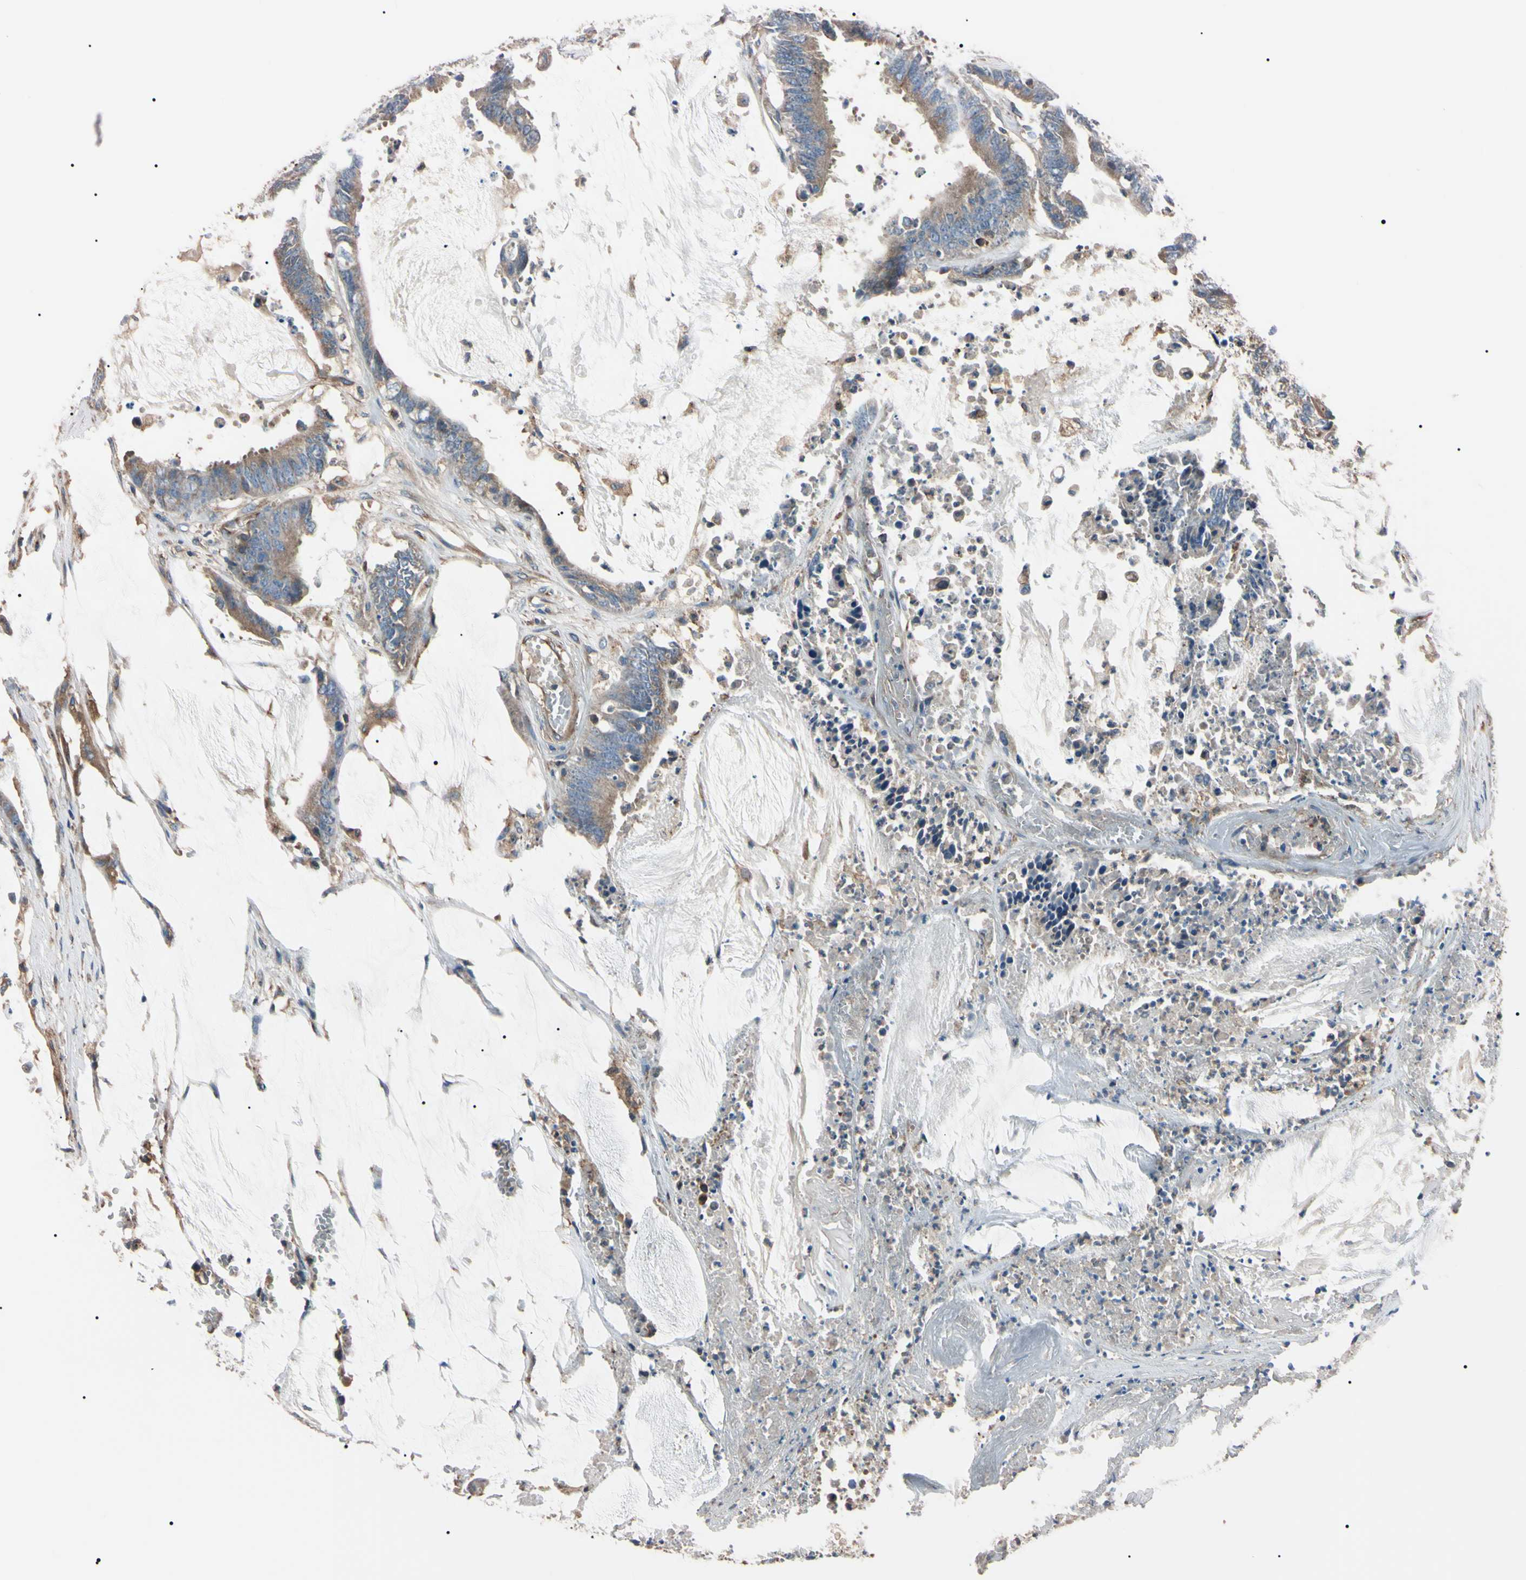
{"staining": {"intensity": "weak", "quantity": ">75%", "location": "cytoplasmic/membranous"}, "tissue": "colorectal cancer", "cell_type": "Tumor cells", "image_type": "cancer", "snomed": [{"axis": "morphology", "description": "Adenocarcinoma, NOS"}, {"axis": "topography", "description": "Rectum"}], "caption": "Colorectal adenocarcinoma stained with a brown dye displays weak cytoplasmic/membranous positive positivity in about >75% of tumor cells.", "gene": "PRKACA", "patient": {"sex": "female", "age": 66}}